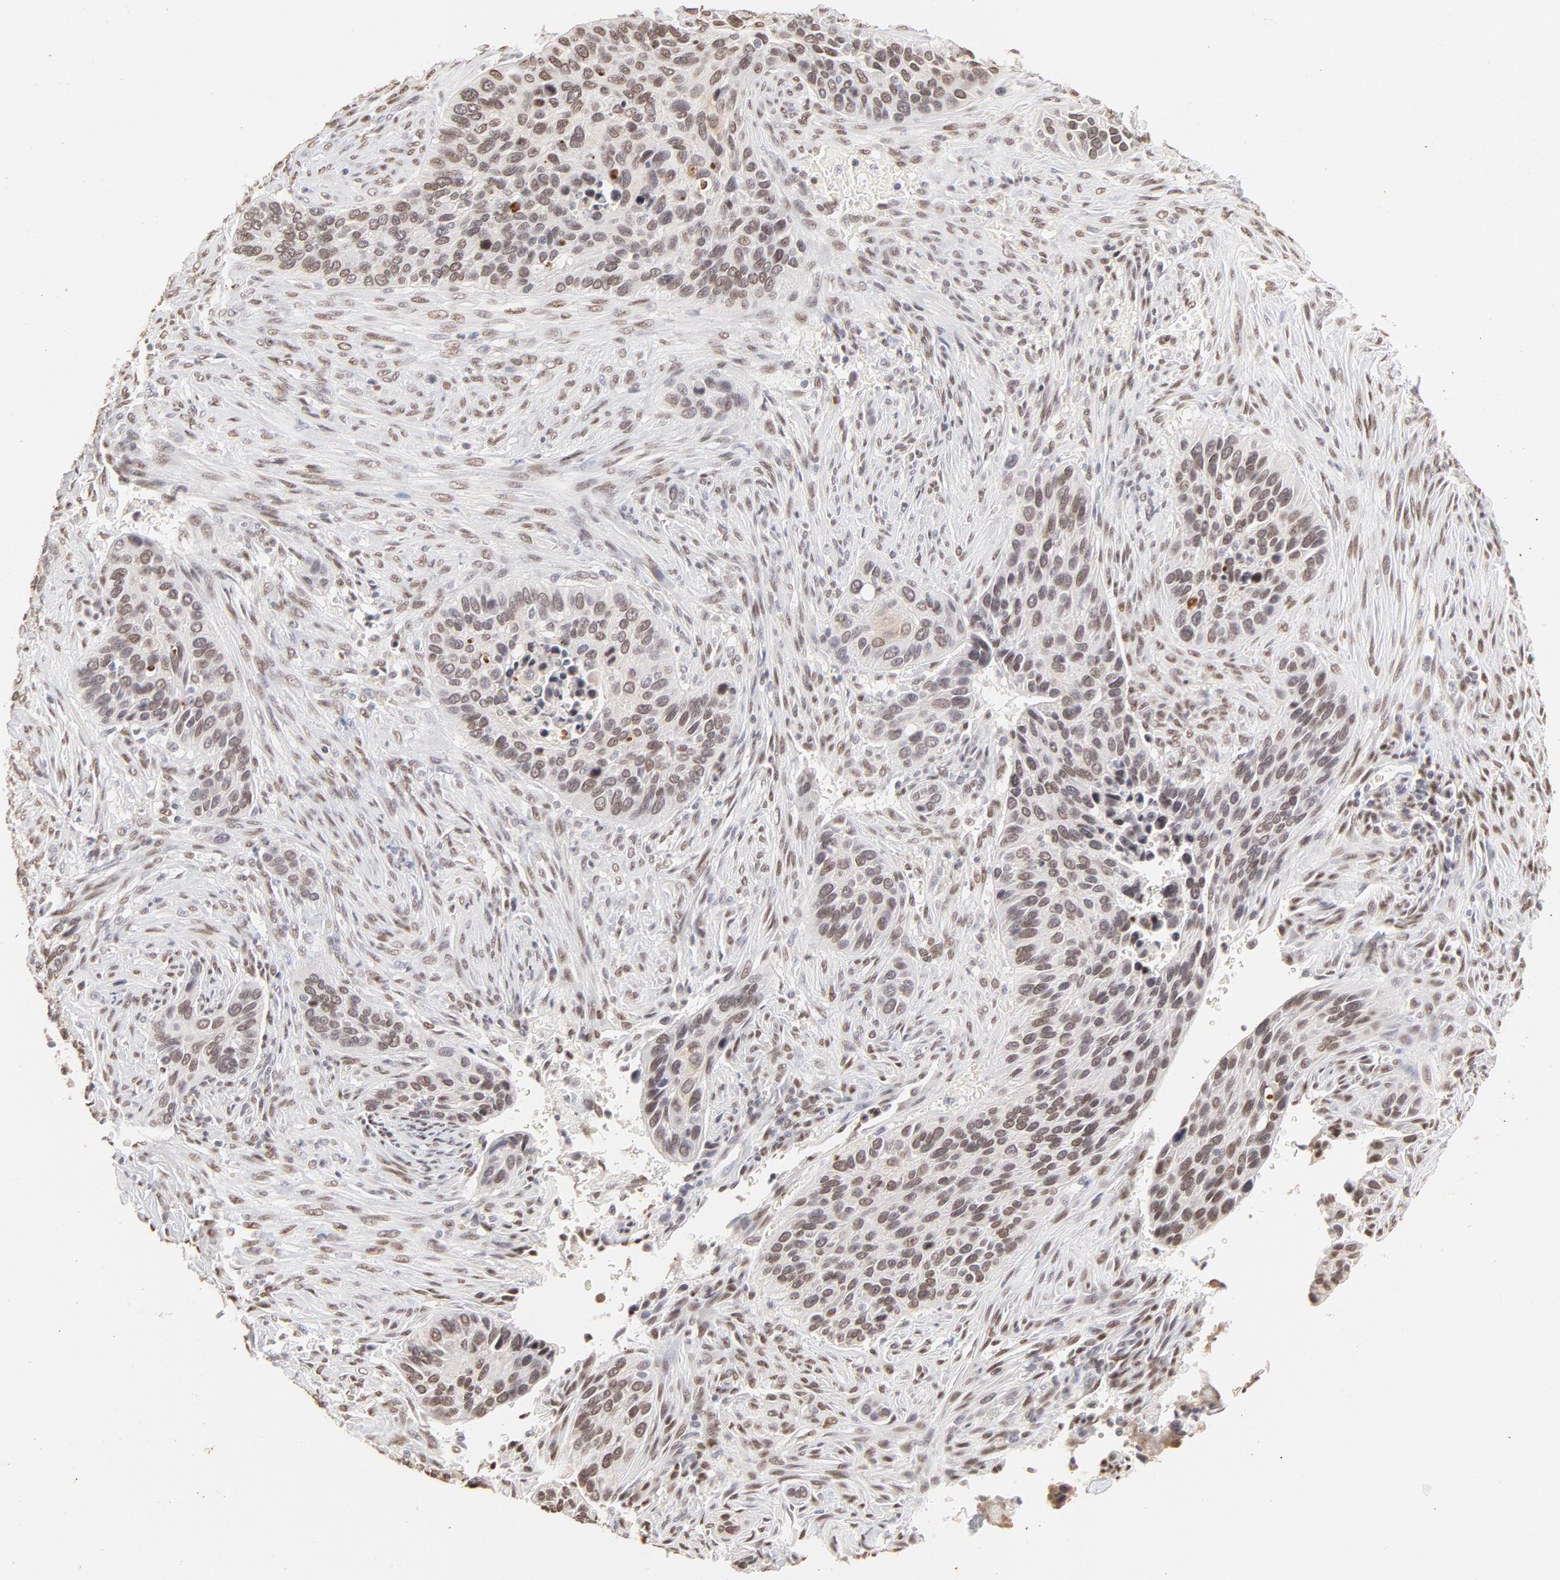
{"staining": {"intensity": "weak", "quantity": "25%-75%", "location": "nuclear"}, "tissue": "cervical cancer", "cell_type": "Tumor cells", "image_type": "cancer", "snomed": [{"axis": "morphology", "description": "Adenocarcinoma, NOS"}, {"axis": "topography", "description": "Cervix"}], "caption": "This is an image of IHC staining of cervical cancer, which shows weak staining in the nuclear of tumor cells.", "gene": "PBX3", "patient": {"sex": "female", "age": 29}}